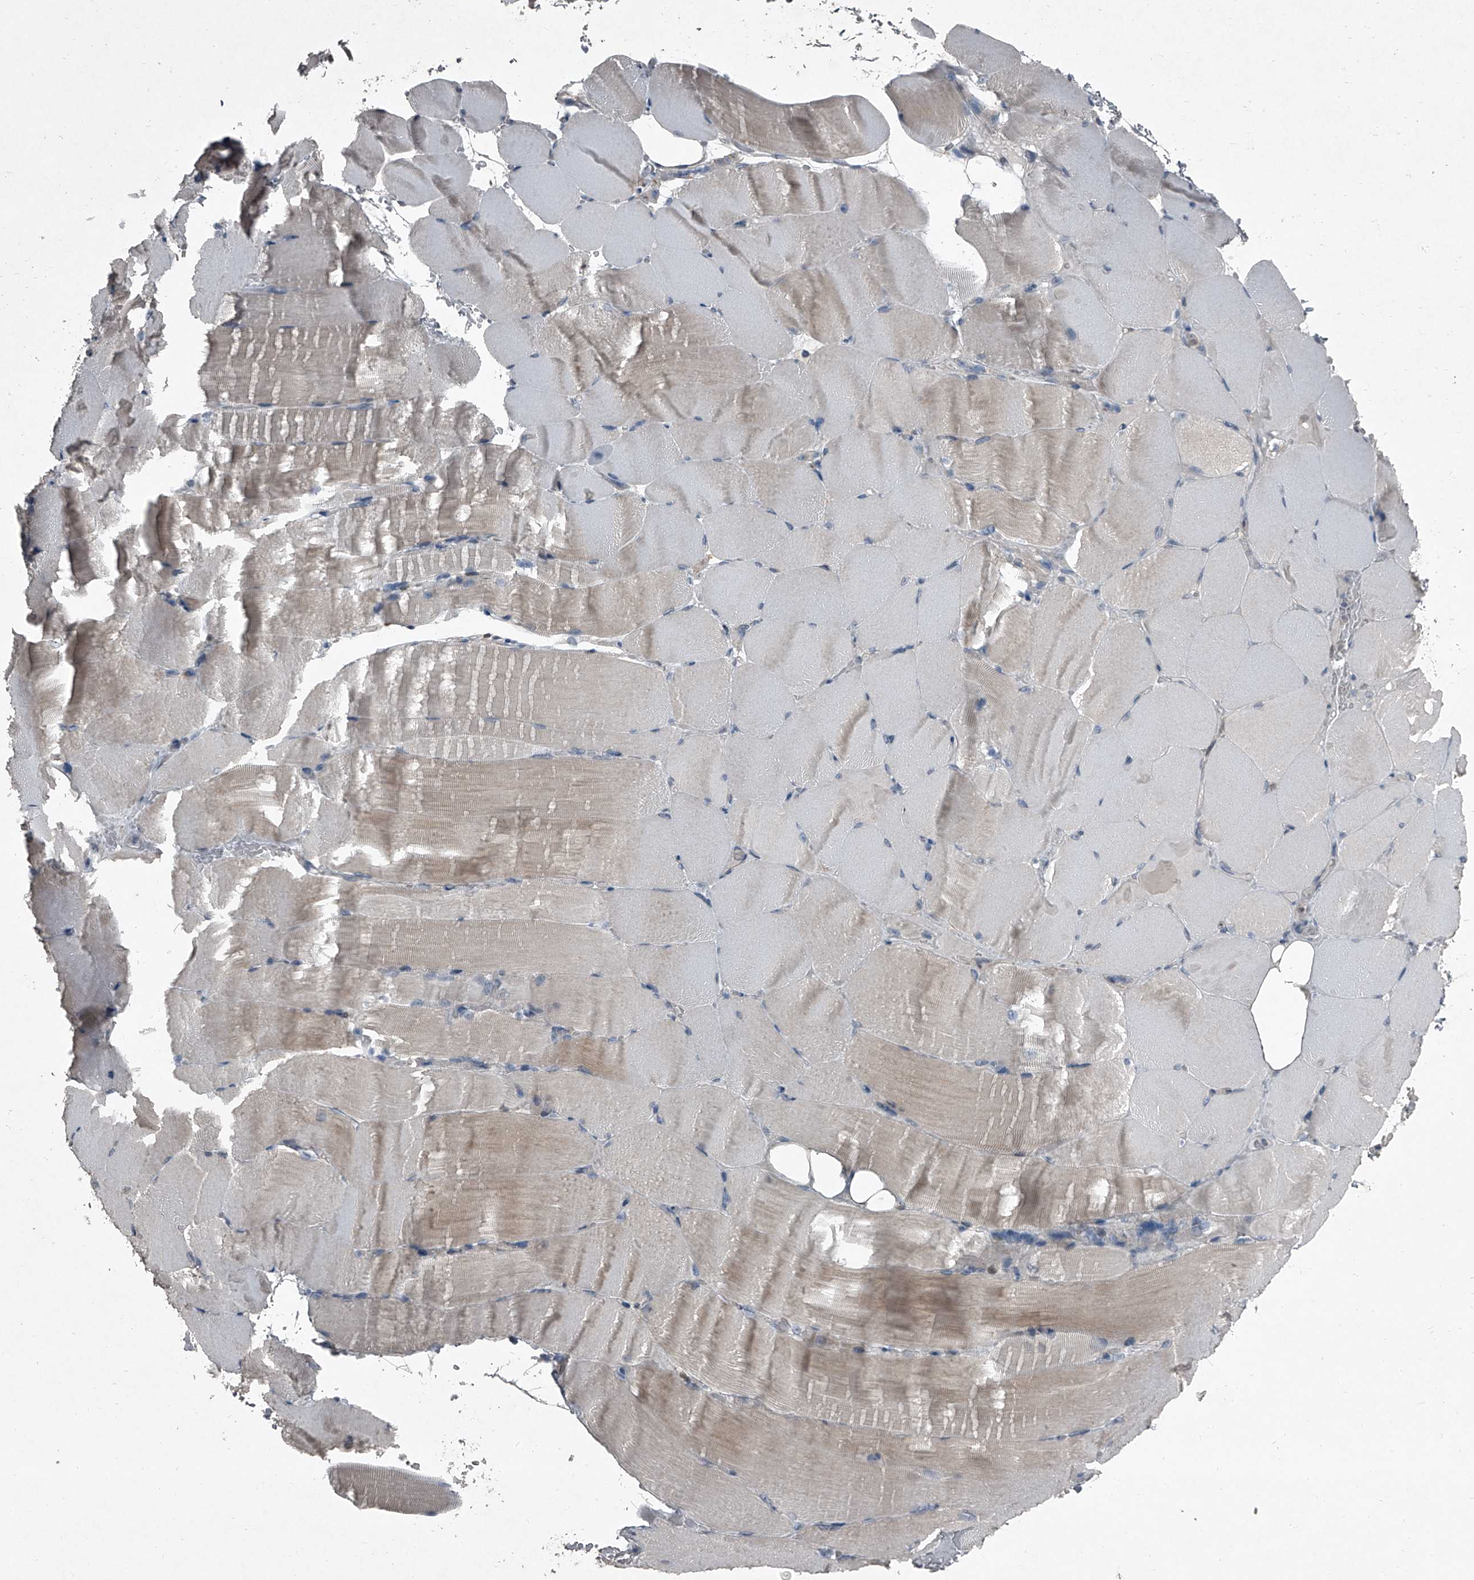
{"staining": {"intensity": "negative", "quantity": "none", "location": "none"}, "tissue": "skeletal muscle", "cell_type": "Myocytes", "image_type": "normal", "snomed": [{"axis": "morphology", "description": "Normal tissue, NOS"}, {"axis": "topography", "description": "Skeletal muscle"}, {"axis": "topography", "description": "Parathyroid gland"}], "caption": "High magnification brightfield microscopy of unremarkable skeletal muscle stained with DAB (brown) and counterstained with hematoxylin (blue): myocytes show no significant expression. The staining was performed using DAB to visualize the protein expression in brown, while the nuclei were stained in blue with hematoxylin (Magnification: 20x).", "gene": "HEPHL1", "patient": {"sex": "female", "age": 37}}